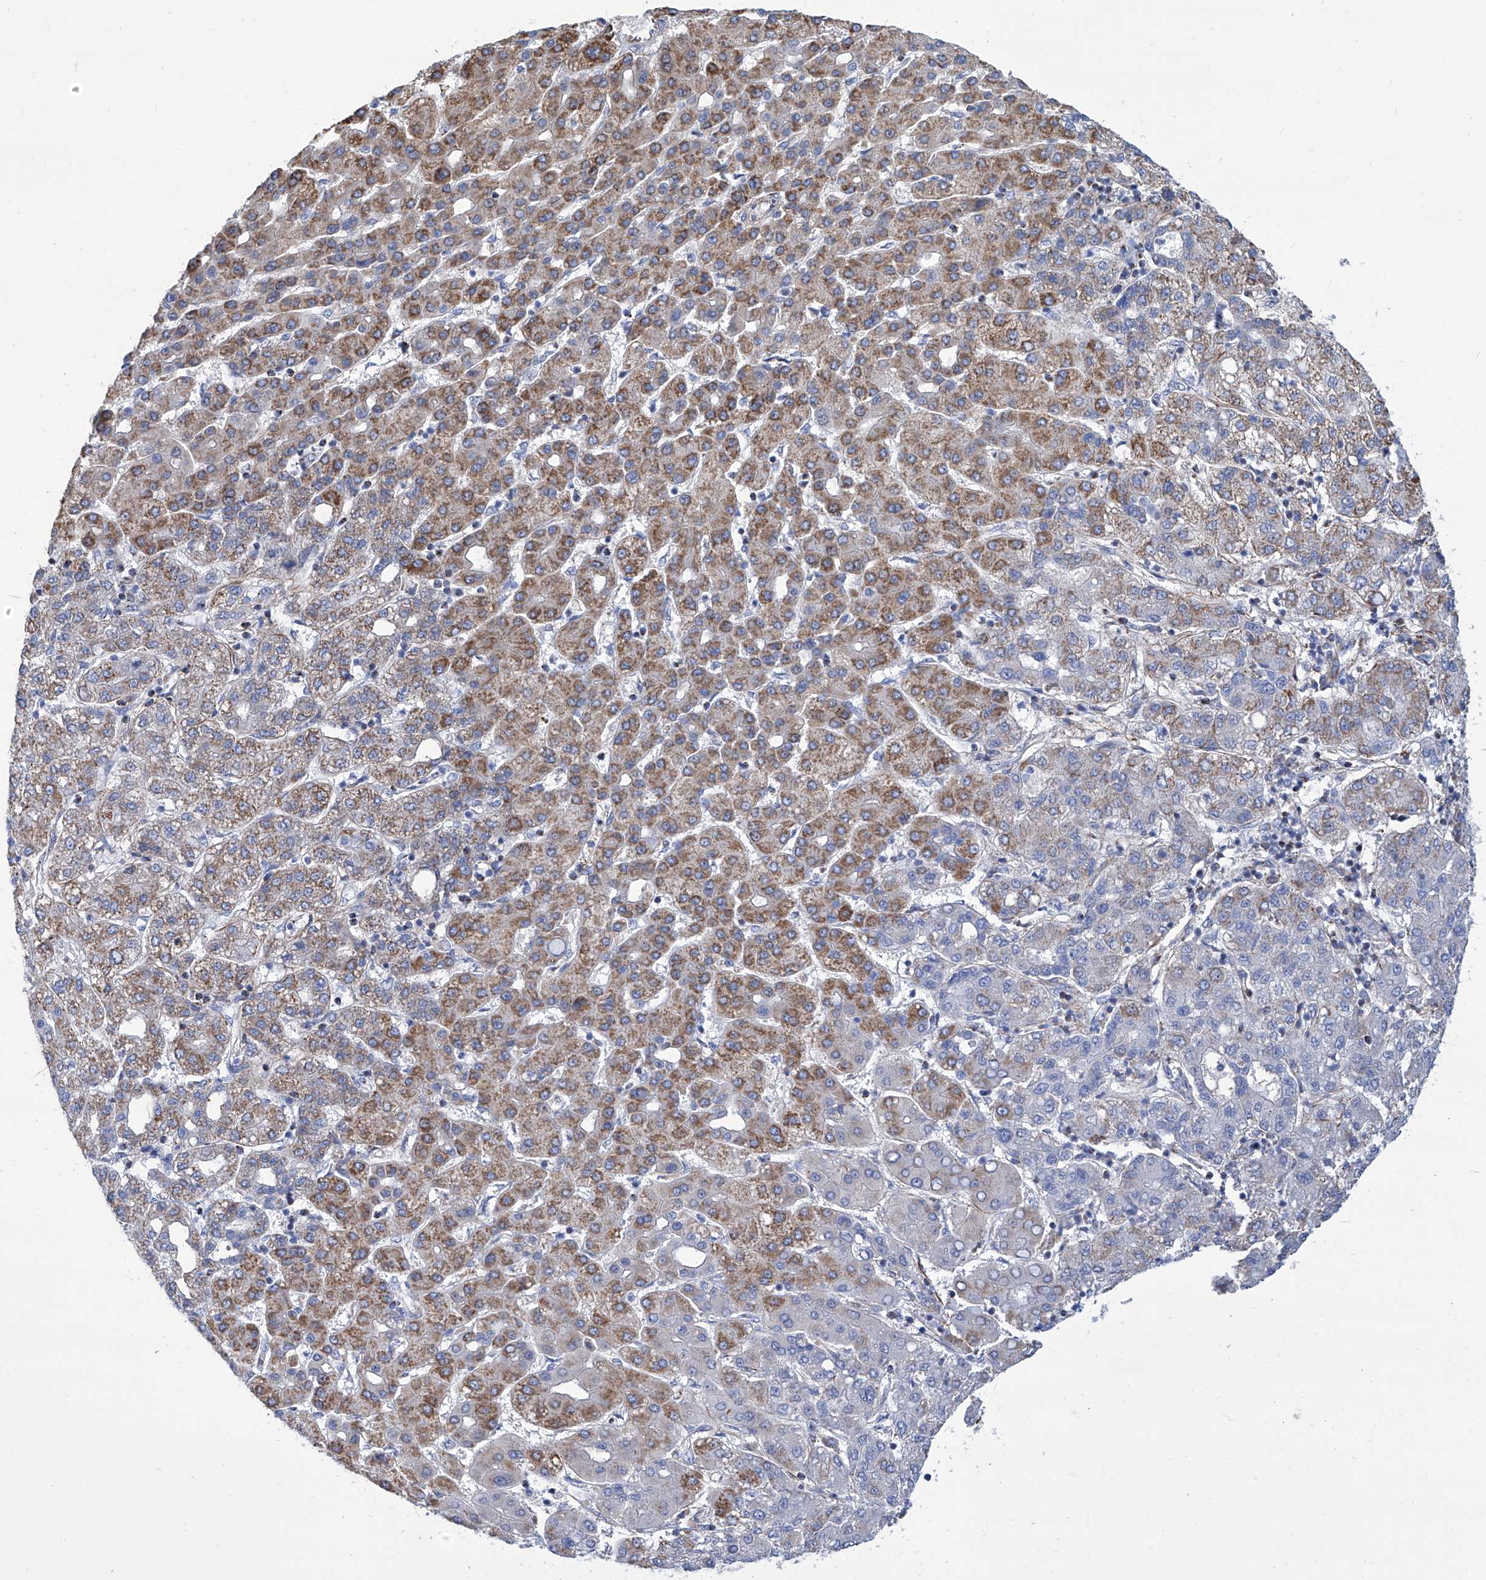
{"staining": {"intensity": "moderate", "quantity": "25%-75%", "location": "cytoplasmic/membranous"}, "tissue": "liver cancer", "cell_type": "Tumor cells", "image_type": "cancer", "snomed": [{"axis": "morphology", "description": "Carcinoma, Hepatocellular, NOS"}, {"axis": "topography", "description": "Liver"}], "caption": "Immunohistochemical staining of hepatocellular carcinoma (liver) reveals moderate cytoplasmic/membranous protein expression in approximately 25%-75% of tumor cells. The staining was performed using DAB to visualize the protein expression in brown, while the nuclei were stained in blue with hematoxylin (Magnification: 20x).", "gene": "SRBD1", "patient": {"sex": "male", "age": 65}}